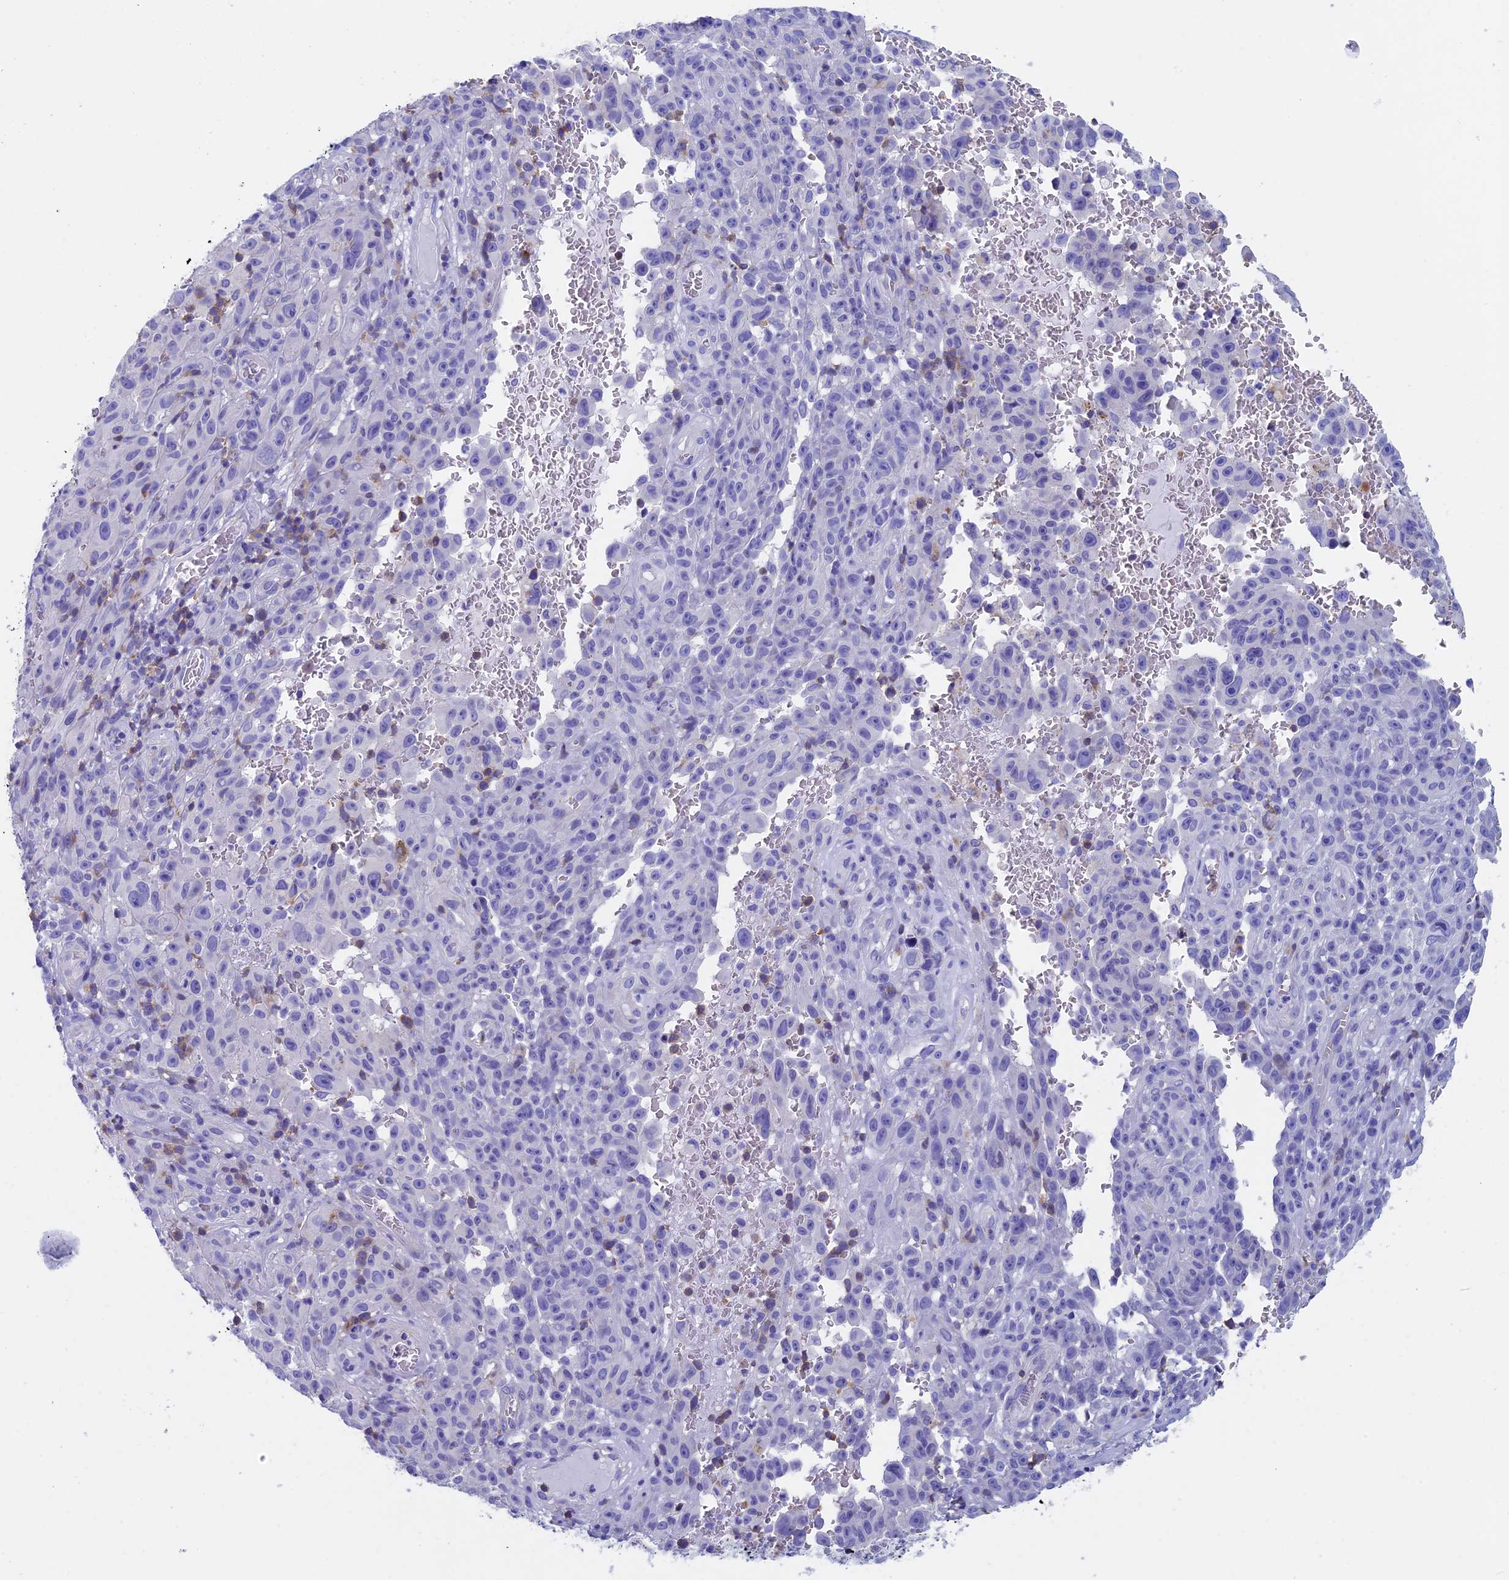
{"staining": {"intensity": "negative", "quantity": "none", "location": "none"}, "tissue": "melanoma", "cell_type": "Tumor cells", "image_type": "cancer", "snomed": [{"axis": "morphology", "description": "Malignant melanoma, NOS"}, {"axis": "topography", "description": "Skin"}], "caption": "Protein analysis of melanoma exhibits no significant staining in tumor cells.", "gene": "SEPTIN1", "patient": {"sex": "female", "age": 82}}